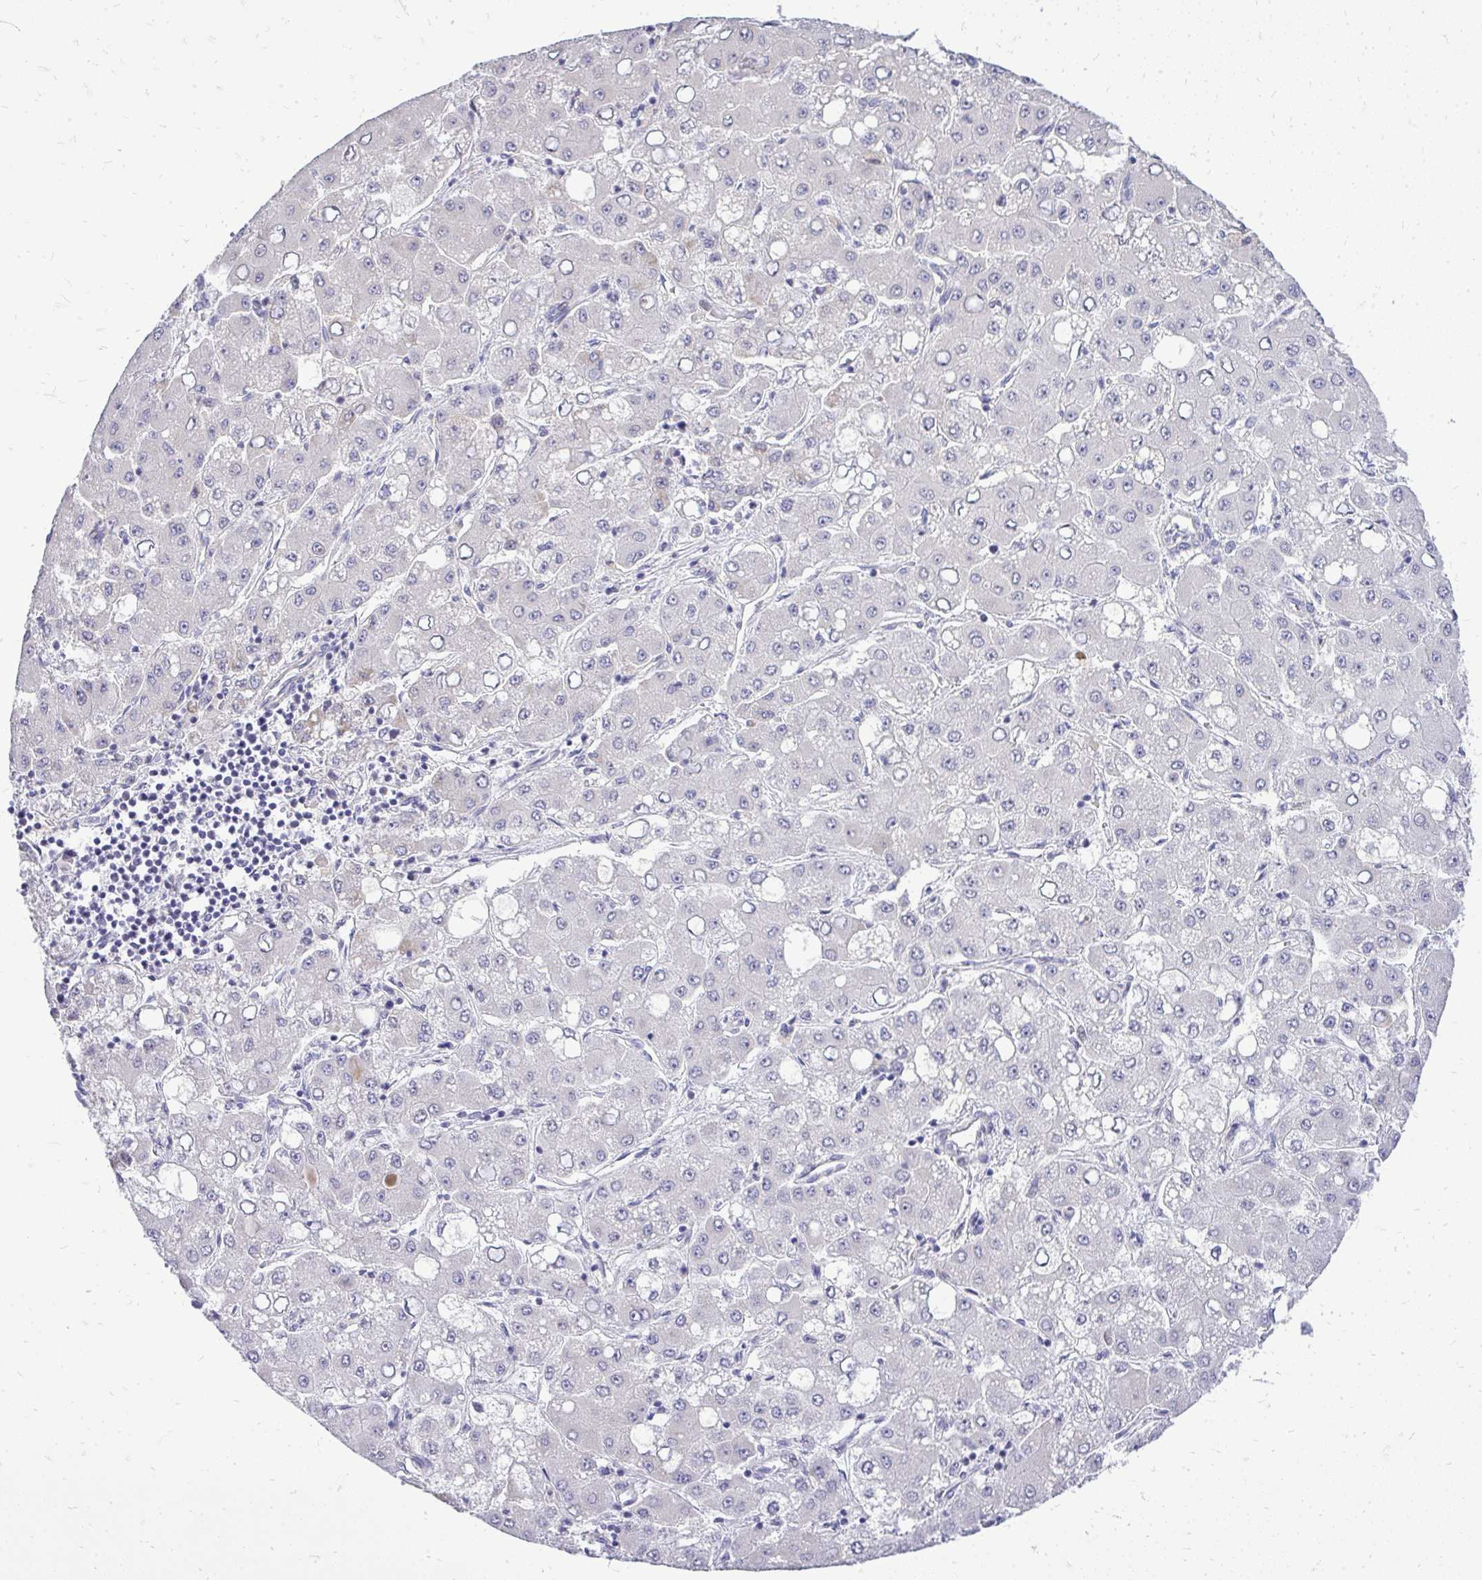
{"staining": {"intensity": "negative", "quantity": "none", "location": "none"}, "tissue": "liver cancer", "cell_type": "Tumor cells", "image_type": "cancer", "snomed": [{"axis": "morphology", "description": "Carcinoma, Hepatocellular, NOS"}, {"axis": "topography", "description": "Liver"}], "caption": "There is no significant expression in tumor cells of liver cancer (hepatocellular carcinoma).", "gene": "OR8D1", "patient": {"sex": "male", "age": 40}}